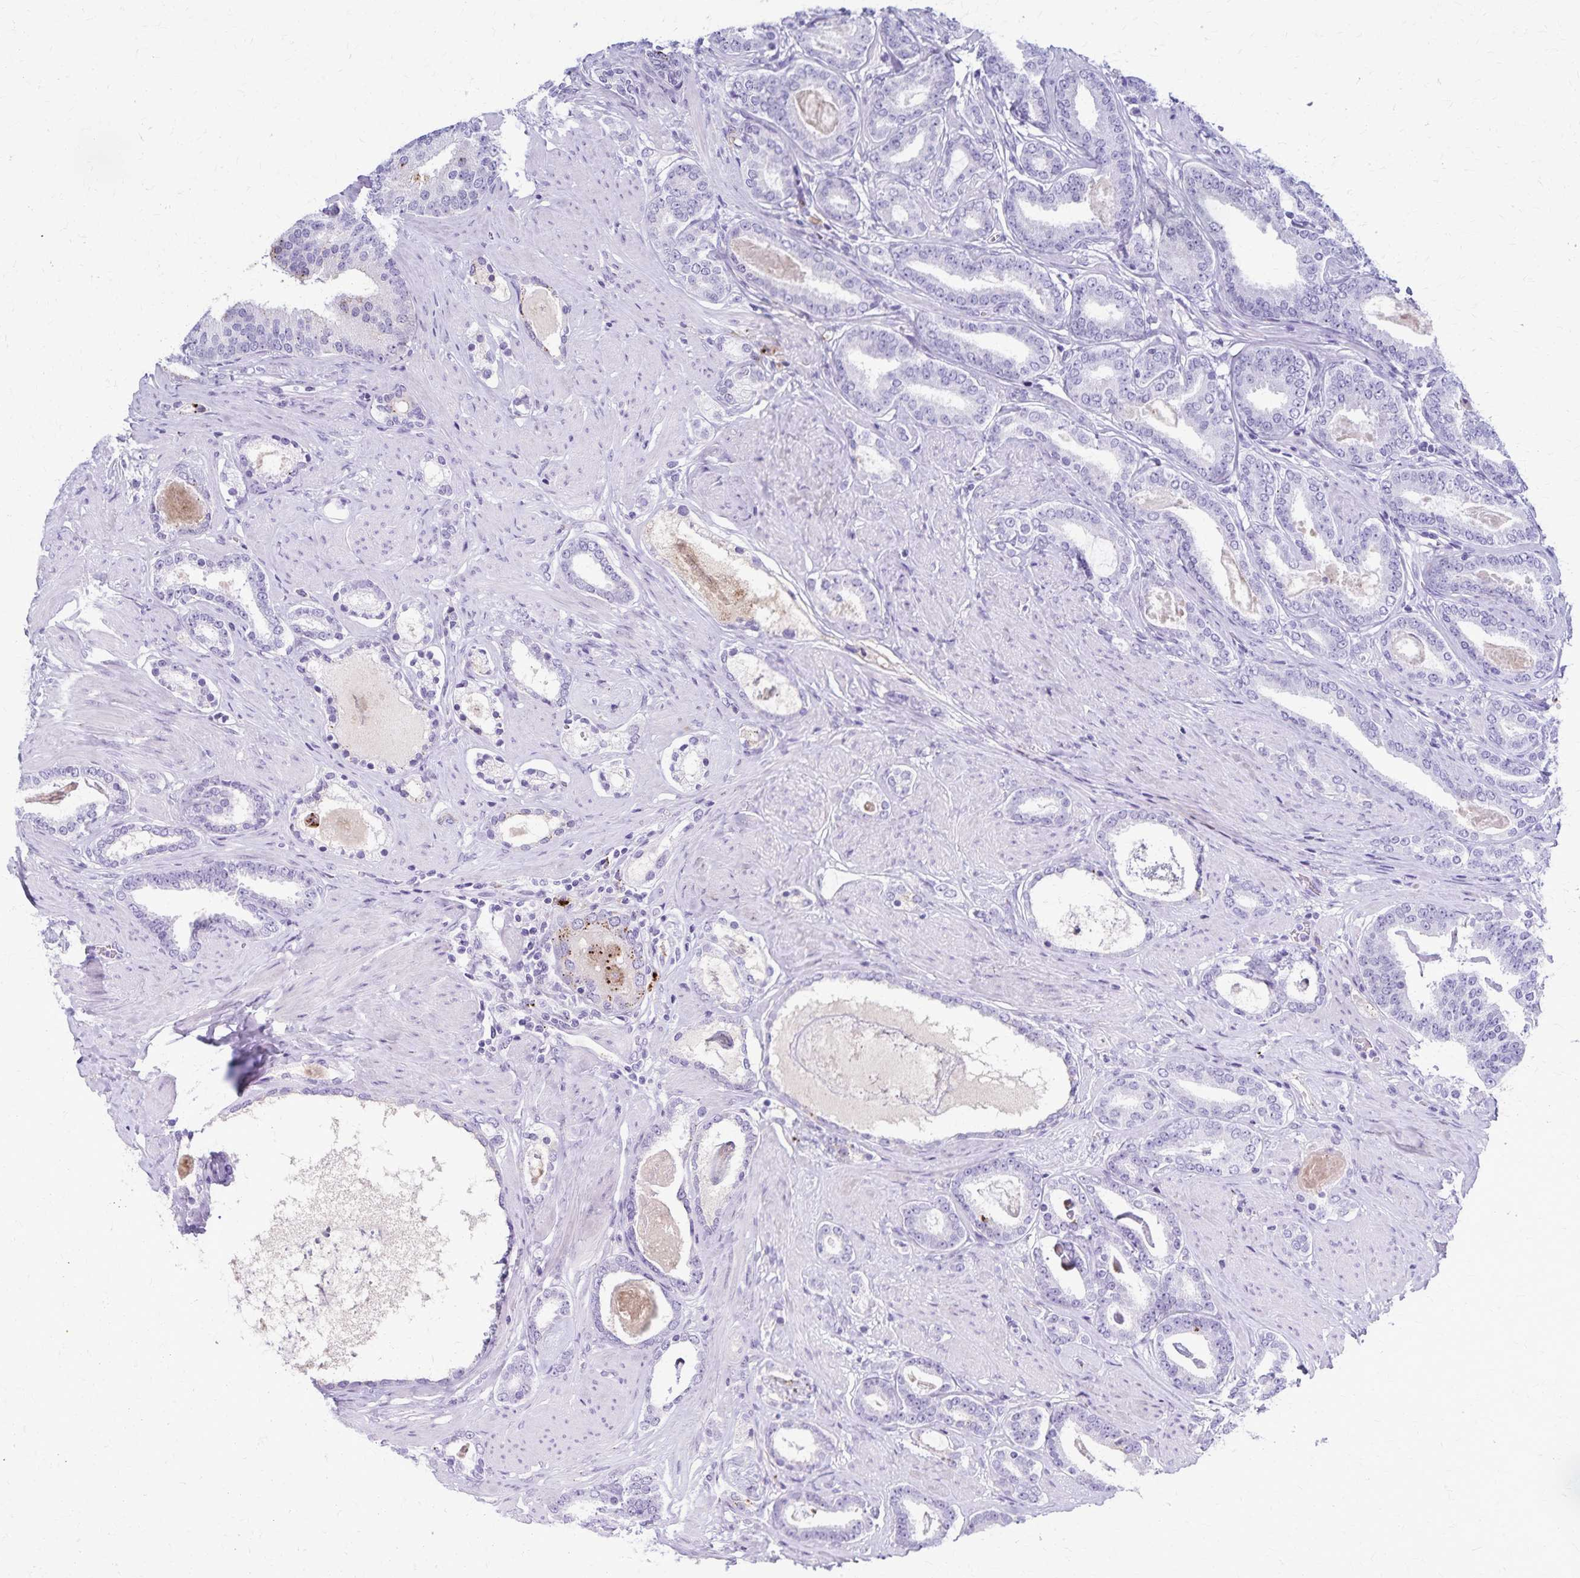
{"staining": {"intensity": "negative", "quantity": "none", "location": "none"}, "tissue": "prostate cancer", "cell_type": "Tumor cells", "image_type": "cancer", "snomed": [{"axis": "morphology", "description": "Adenocarcinoma, High grade"}, {"axis": "topography", "description": "Prostate"}], "caption": "Tumor cells show no significant staining in prostate cancer.", "gene": "TMEM60", "patient": {"sex": "male", "age": 63}}